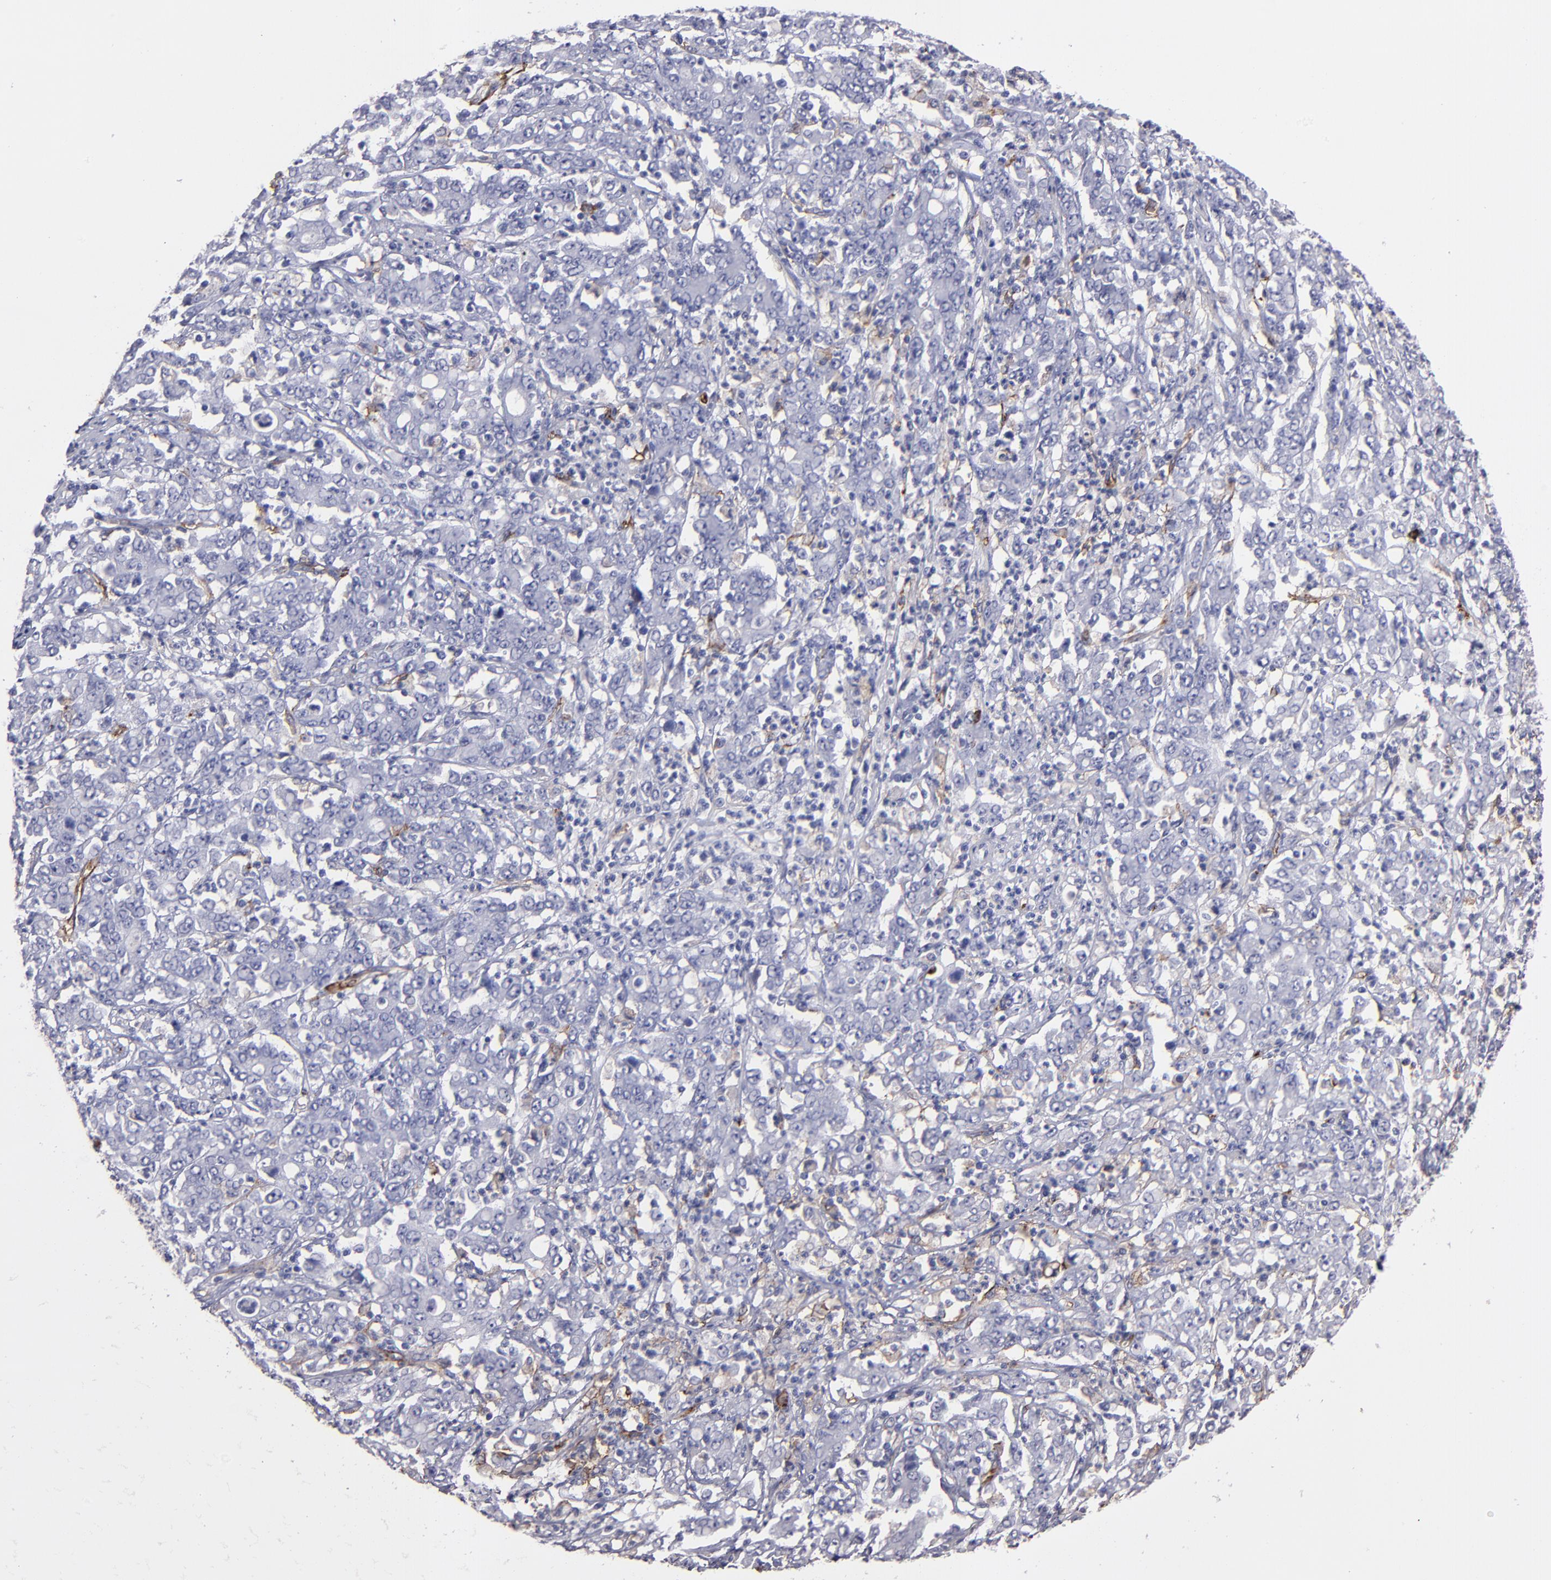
{"staining": {"intensity": "negative", "quantity": "none", "location": "none"}, "tissue": "stomach cancer", "cell_type": "Tumor cells", "image_type": "cancer", "snomed": [{"axis": "morphology", "description": "Adenocarcinoma, NOS"}, {"axis": "topography", "description": "Stomach, lower"}], "caption": "Human stomach cancer stained for a protein using IHC demonstrates no expression in tumor cells.", "gene": "CD36", "patient": {"sex": "female", "age": 71}}